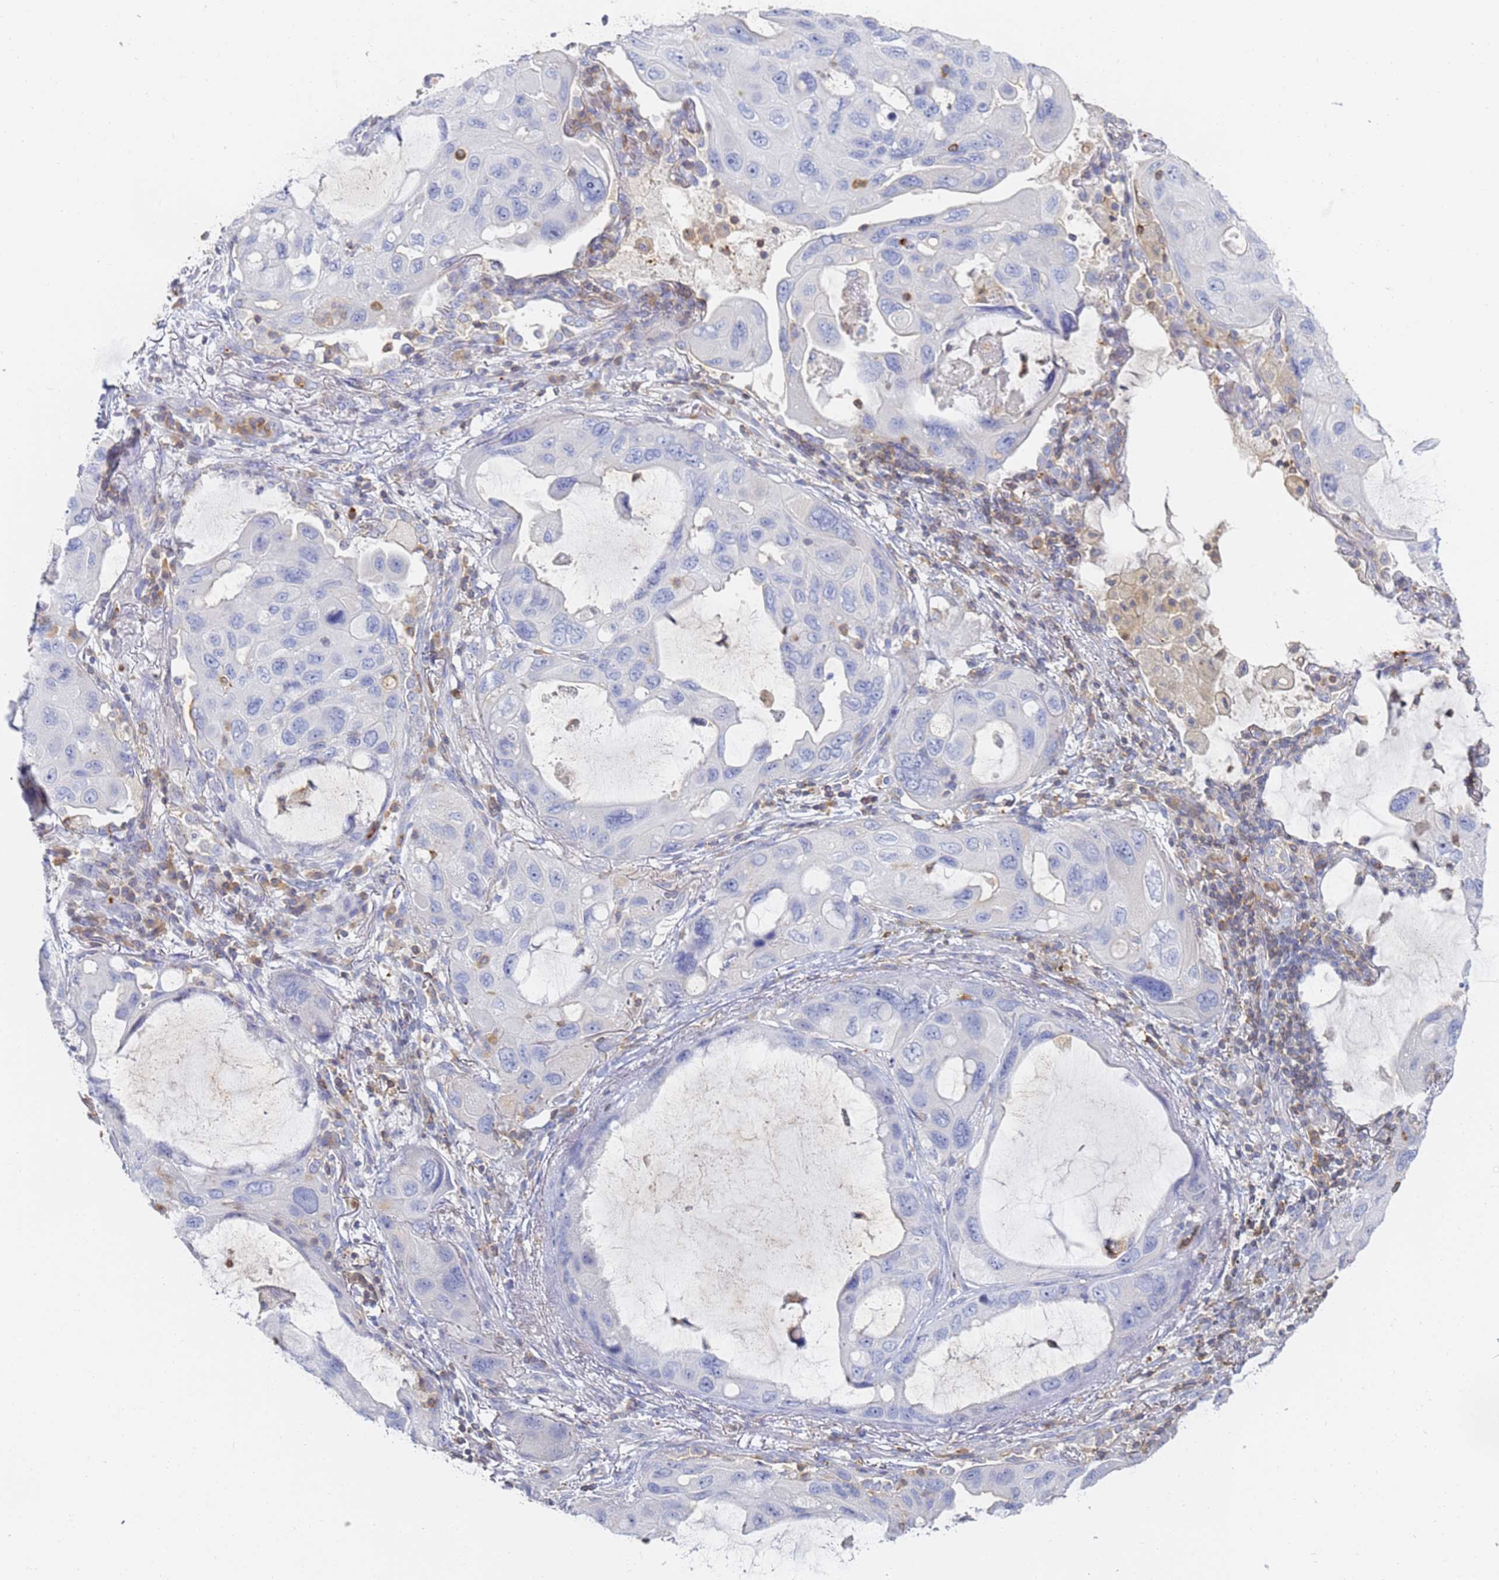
{"staining": {"intensity": "negative", "quantity": "none", "location": "none"}, "tissue": "lung cancer", "cell_type": "Tumor cells", "image_type": "cancer", "snomed": [{"axis": "morphology", "description": "Squamous cell carcinoma, NOS"}, {"axis": "topography", "description": "Lung"}], "caption": "Lung cancer was stained to show a protein in brown. There is no significant staining in tumor cells.", "gene": "BIN2", "patient": {"sex": "female", "age": 73}}